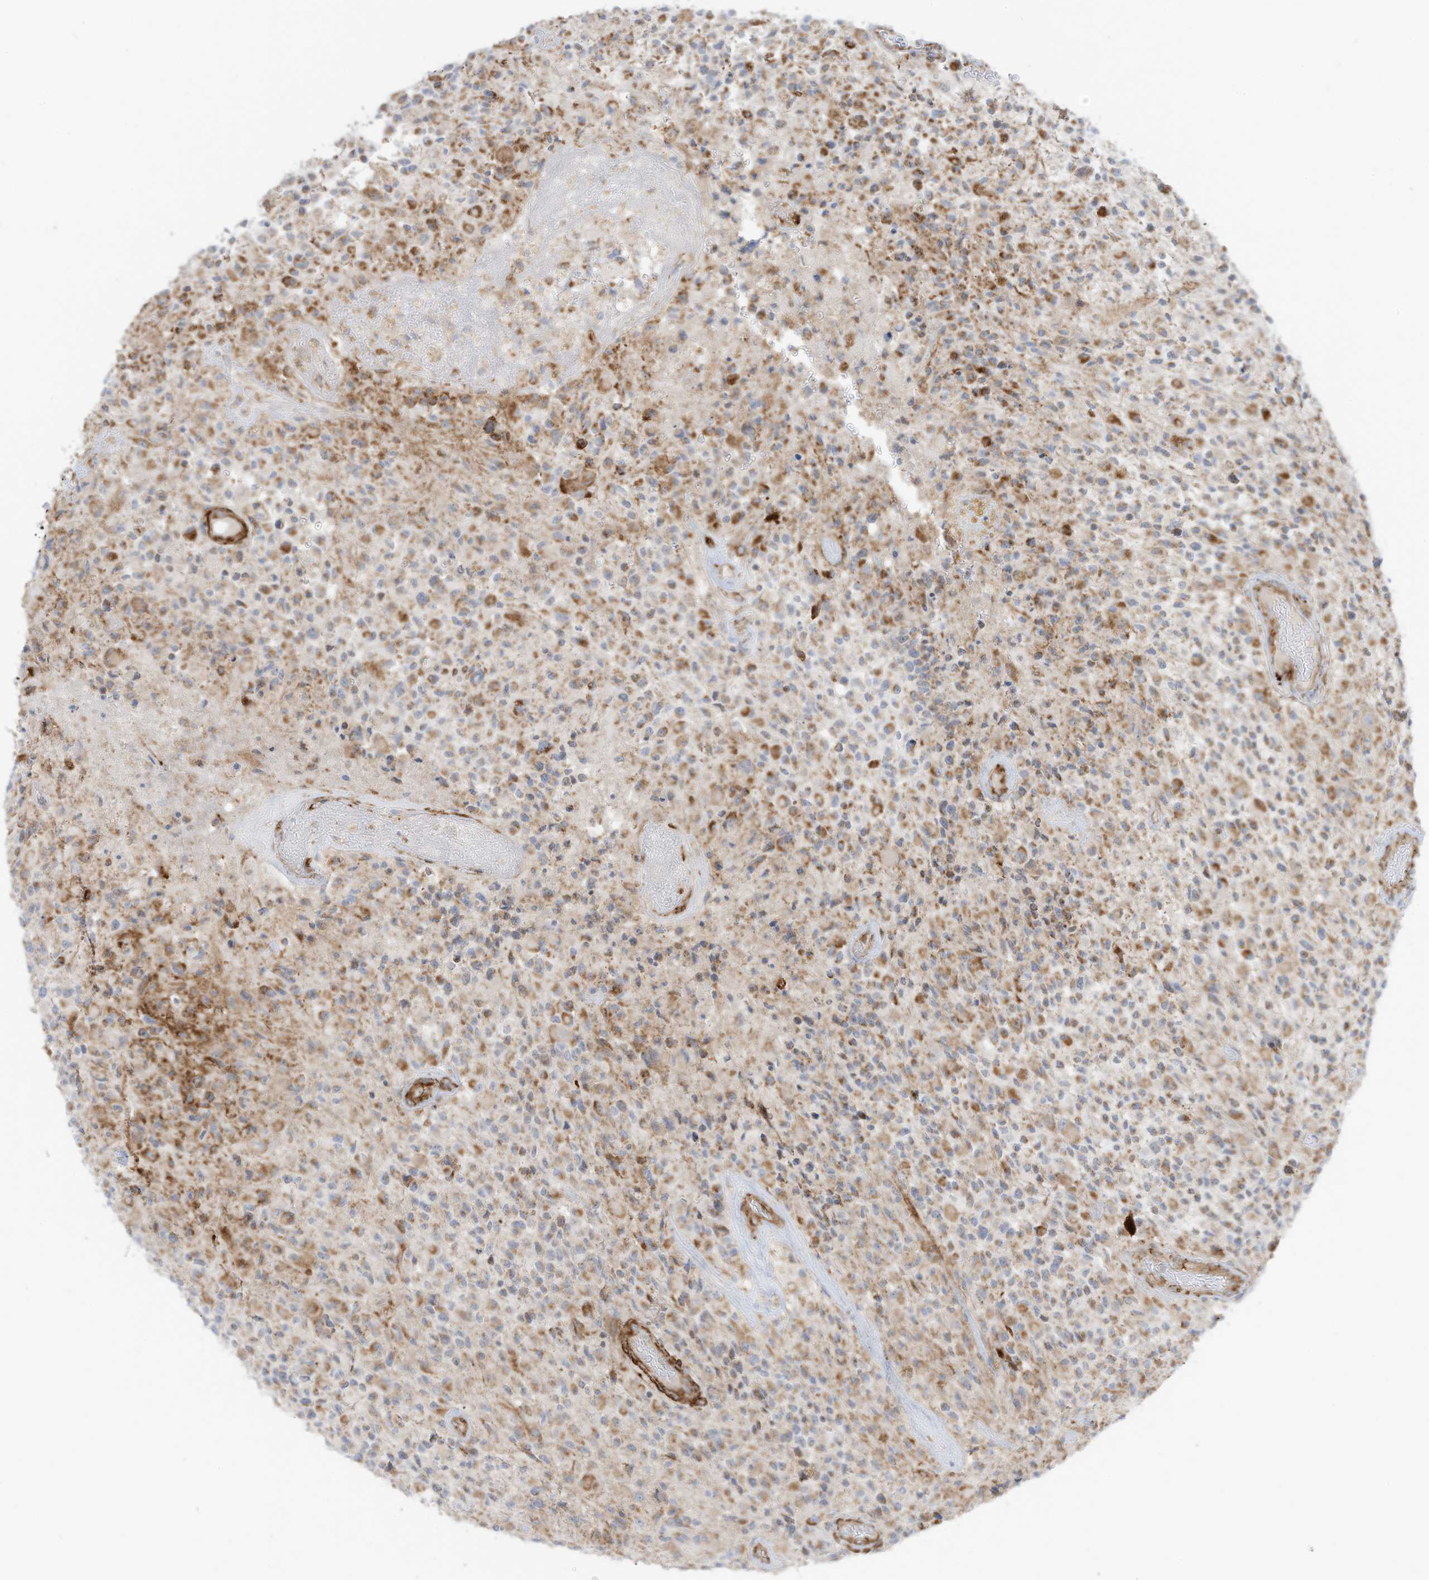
{"staining": {"intensity": "moderate", "quantity": "<25%", "location": "cytoplasmic/membranous"}, "tissue": "glioma", "cell_type": "Tumor cells", "image_type": "cancer", "snomed": [{"axis": "morphology", "description": "Glioma, malignant, High grade"}, {"axis": "morphology", "description": "Glioblastoma, NOS"}, {"axis": "topography", "description": "Brain"}], "caption": "Immunohistochemical staining of glioma displays moderate cytoplasmic/membranous protein expression in approximately <25% of tumor cells.", "gene": "ABCB7", "patient": {"sex": "male", "age": 60}}